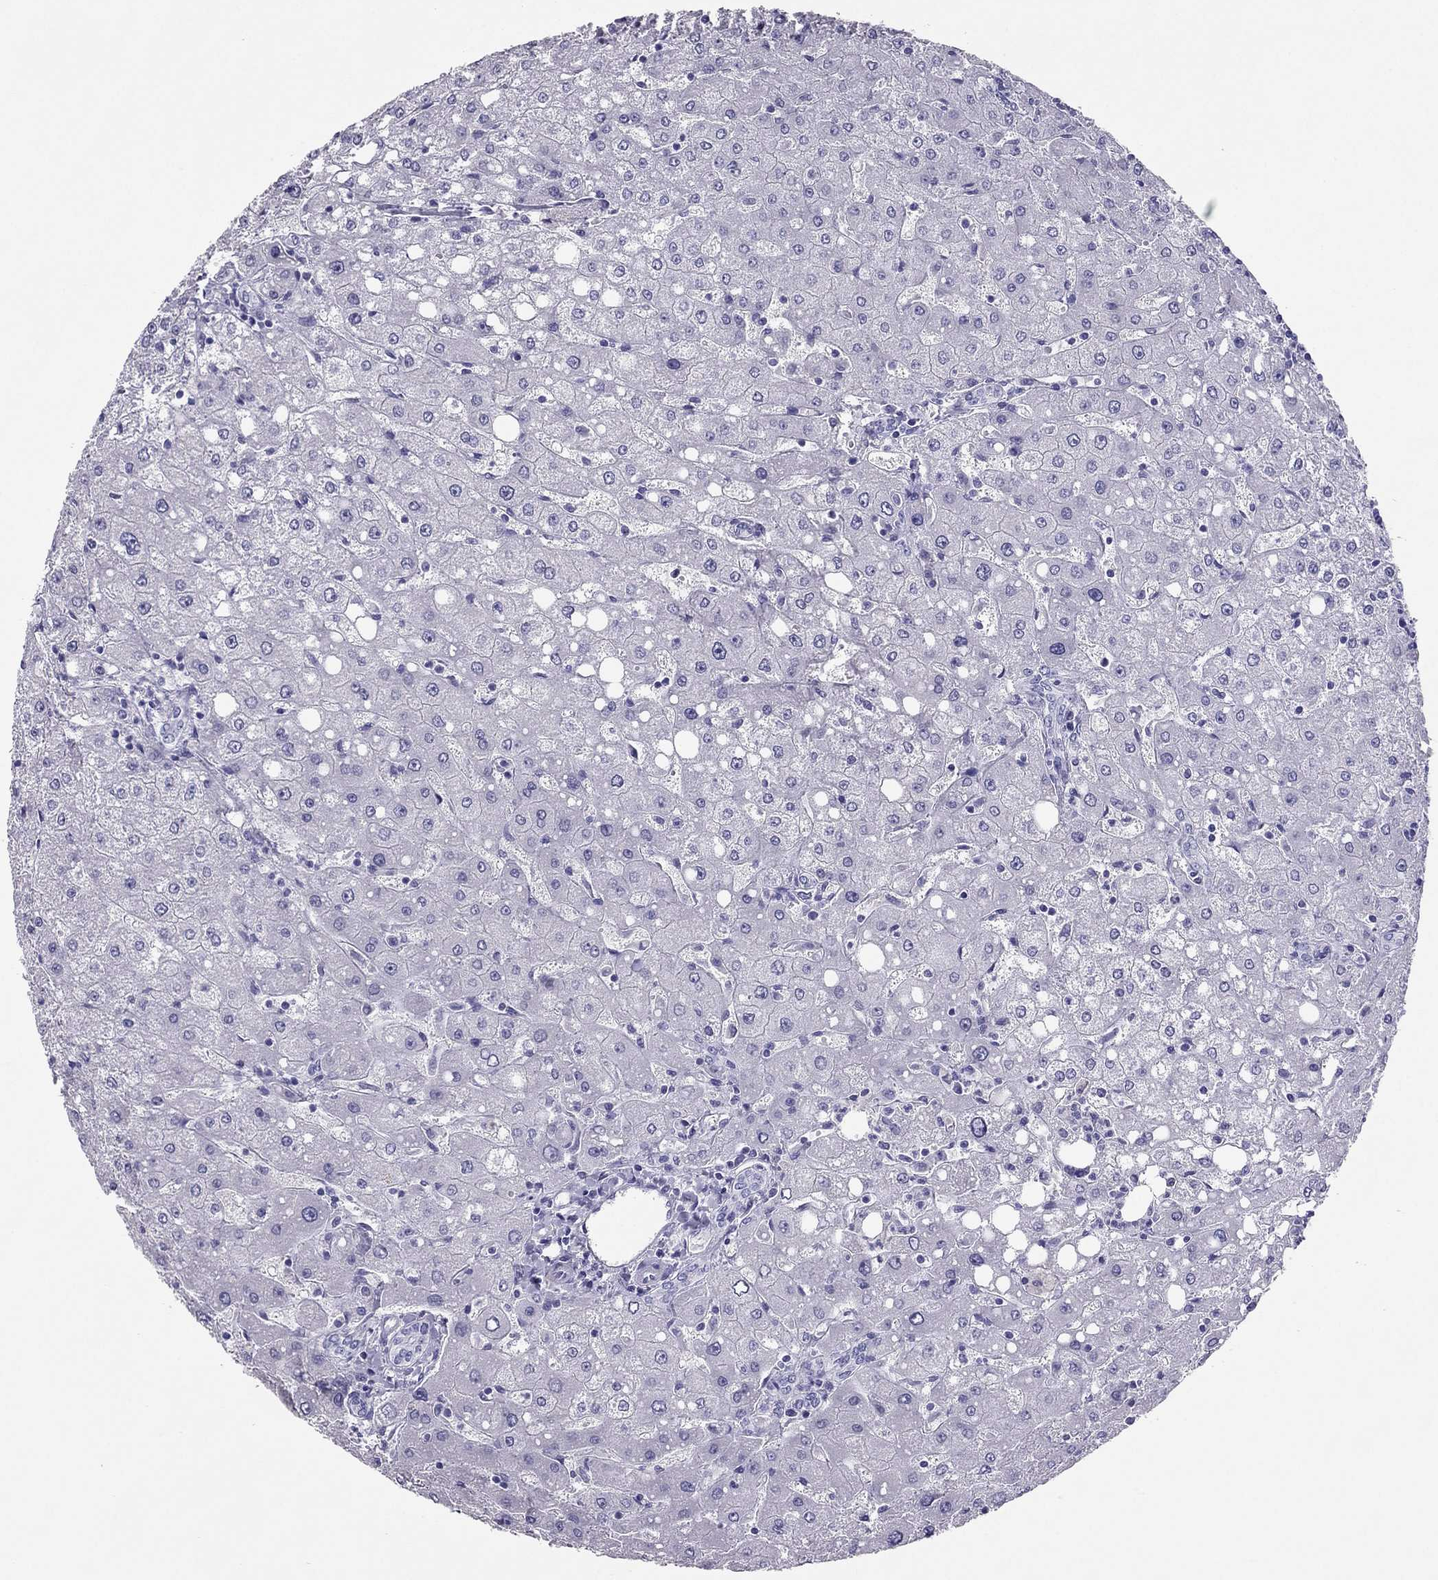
{"staining": {"intensity": "negative", "quantity": "none", "location": "none"}, "tissue": "liver", "cell_type": "Cholangiocytes", "image_type": "normal", "snomed": [{"axis": "morphology", "description": "Normal tissue, NOS"}, {"axis": "topography", "description": "Liver"}], "caption": "Immunohistochemistry (IHC) of benign human liver shows no staining in cholangiocytes. (Brightfield microscopy of DAB IHC at high magnification).", "gene": "PDE6A", "patient": {"sex": "female", "age": 53}}